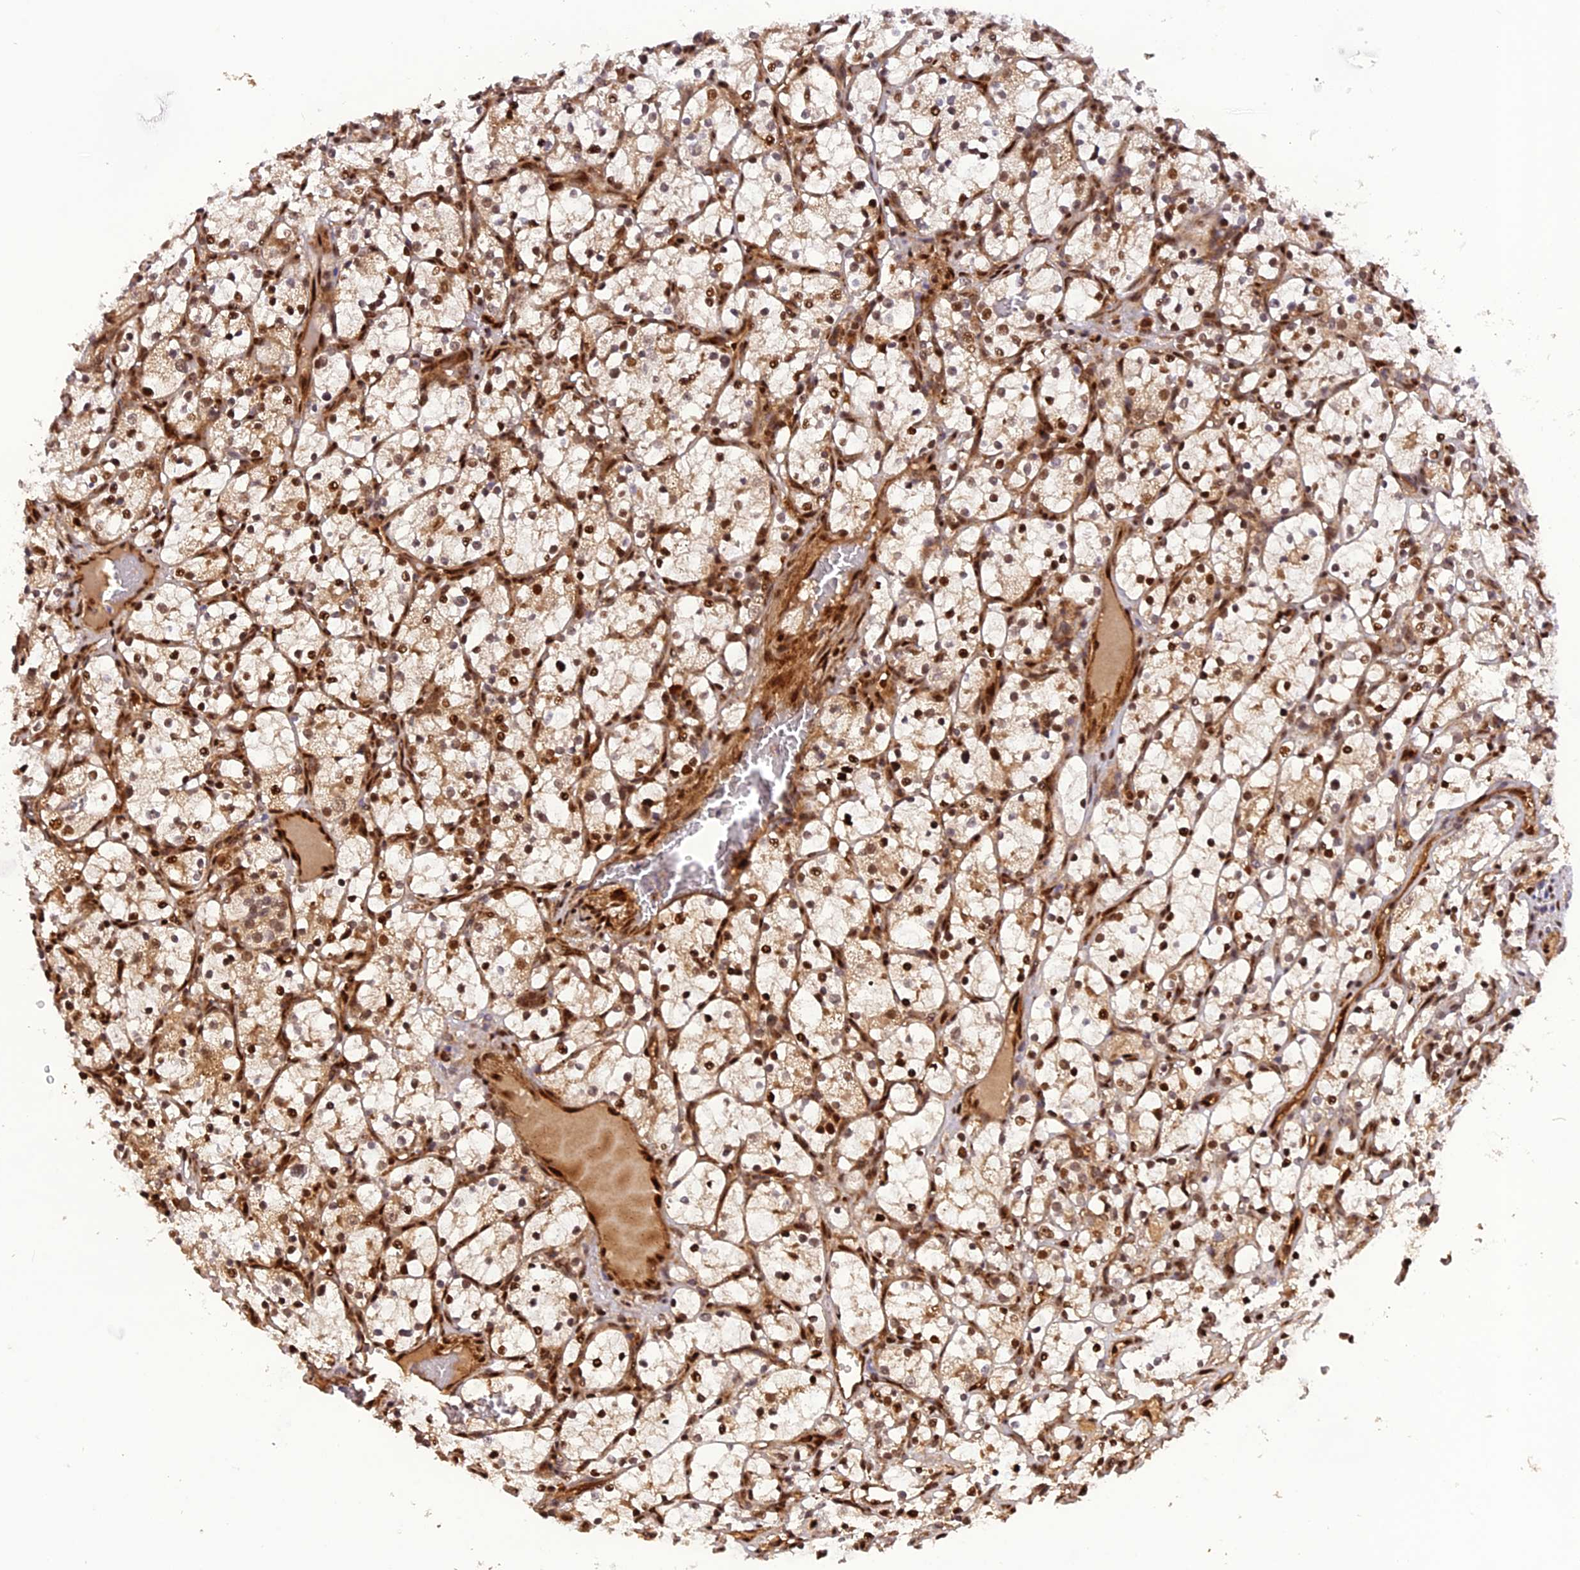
{"staining": {"intensity": "moderate", "quantity": ">75%", "location": "nuclear"}, "tissue": "renal cancer", "cell_type": "Tumor cells", "image_type": "cancer", "snomed": [{"axis": "morphology", "description": "Adenocarcinoma, NOS"}, {"axis": "topography", "description": "Kidney"}], "caption": "Protein expression by IHC displays moderate nuclear expression in approximately >75% of tumor cells in adenocarcinoma (renal).", "gene": "MICALL1", "patient": {"sex": "female", "age": 69}}